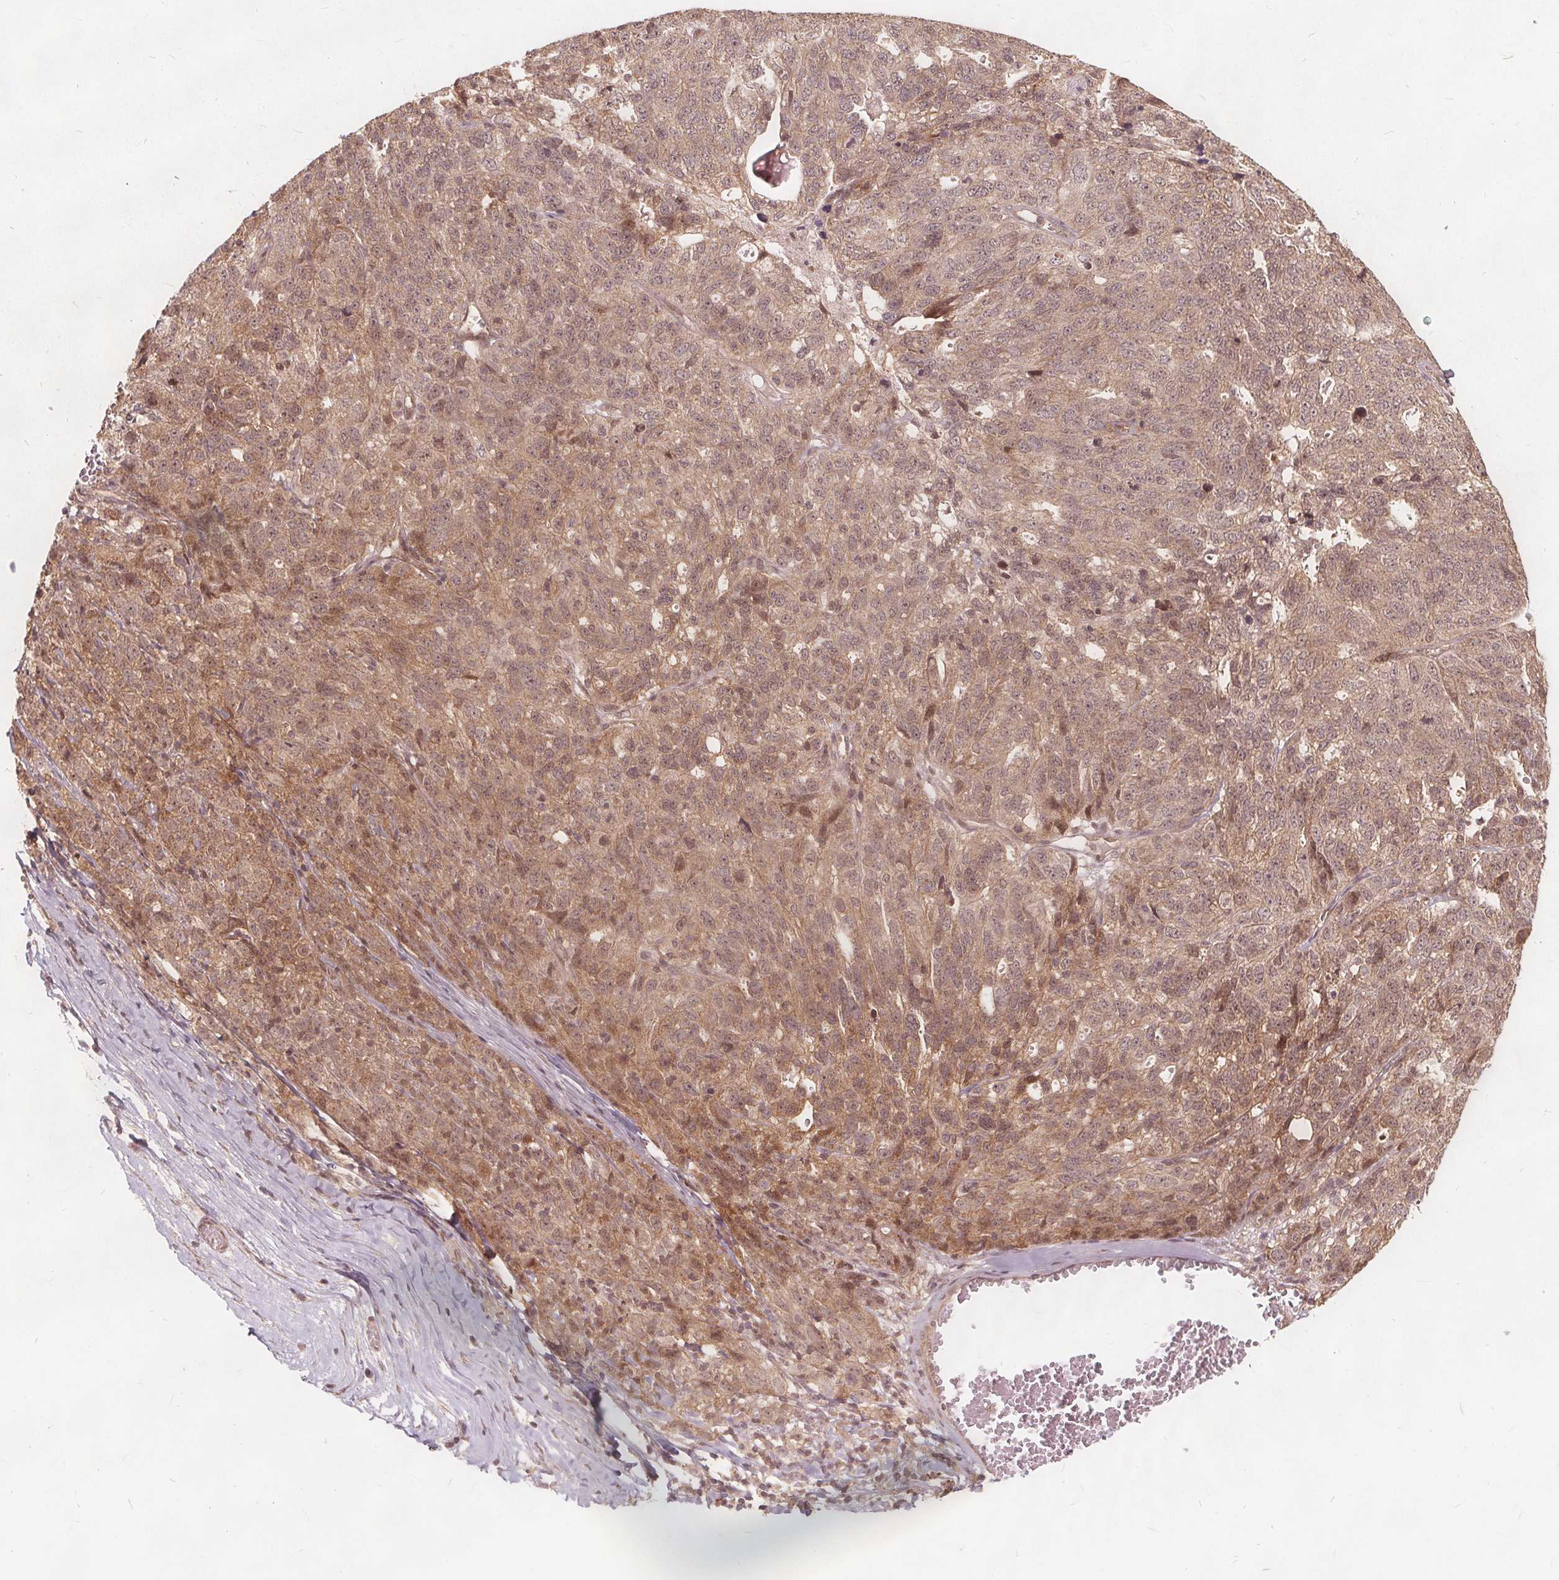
{"staining": {"intensity": "moderate", "quantity": ">75%", "location": "cytoplasmic/membranous,nuclear"}, "tissue": "ovarian cancer", "cell_type": "Tumor cells", "image_type": "cancer", "snomed": [{"axis": "morphology", "description": "Cystadenocarcinoma, serous, NOS"}, {"axis": "topography", "description": "Ovary"}], "caption": "Ovarian cancer (serous cystadenocarcinoma) stained for a protein demonstrates moderate cytoplasmic/membranous and nuclear positivity in tumor cells. (brown staining indicates protein expression, while blue staining denotes nuclei).", "gene": "PPP1CB", "patient": {"sex": "female", "age": 71}}